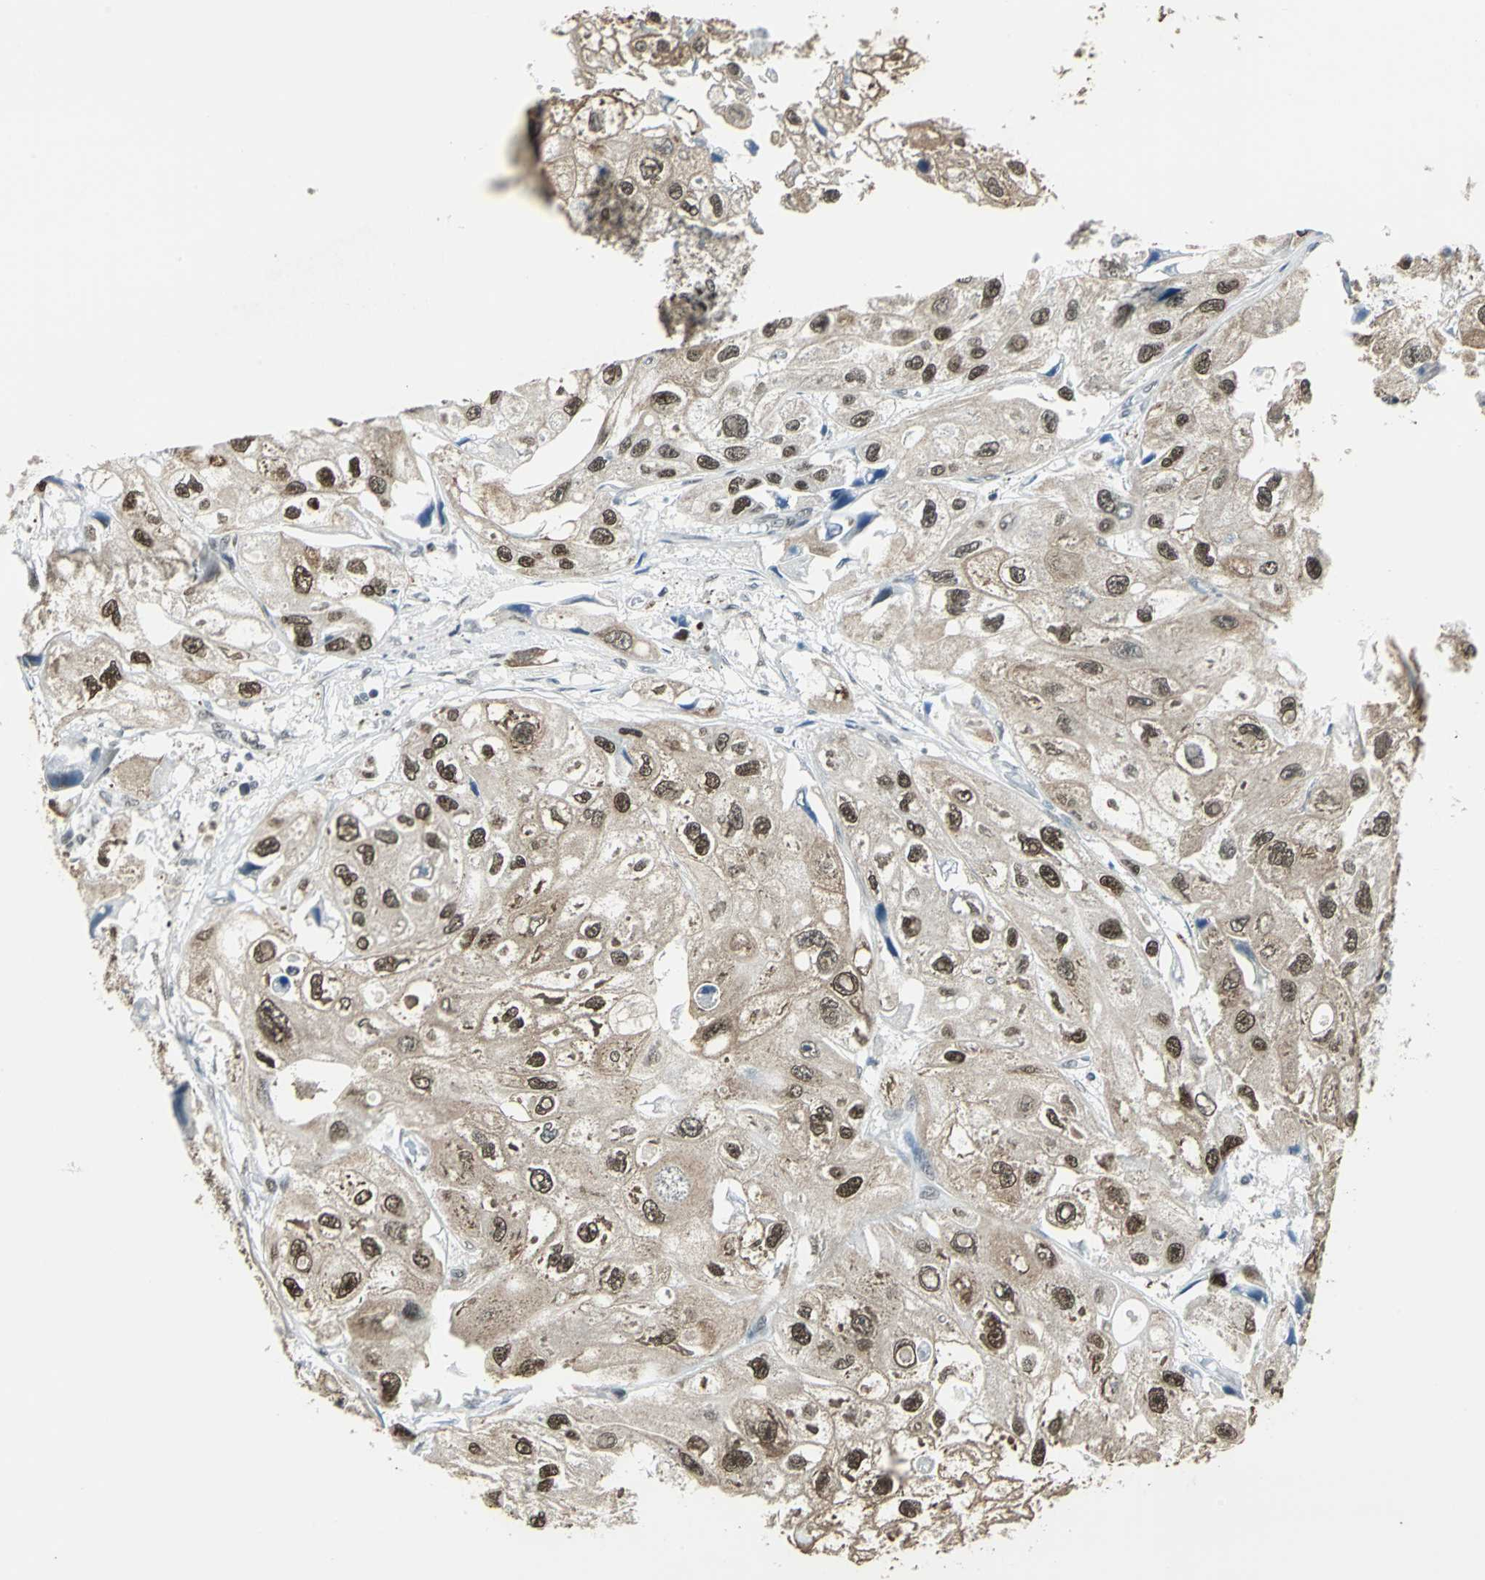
{"staining": {"intensity": "strong", "quantity": ">75%", "location": "cytoplasmic/membranous,nuclear"}, "tissue": "urothelial cancer", "cell_type": "Tumor cells", "image_type": "cancer", "snomed": [{"axis": "morphology", "description": "Urothelial carcinoma, High grade"}, {"axis": "topography", "description": "Urinary bladder"}], "caption": "Approximately >75% of tumor cells in urothelial cancer display strong cytoplasmic/membranous and nuclear protein positivity as visualized by brown immunohistochemical staining.", "gene": "ADNP", "patient": {"sex": "female", "age": 64}}